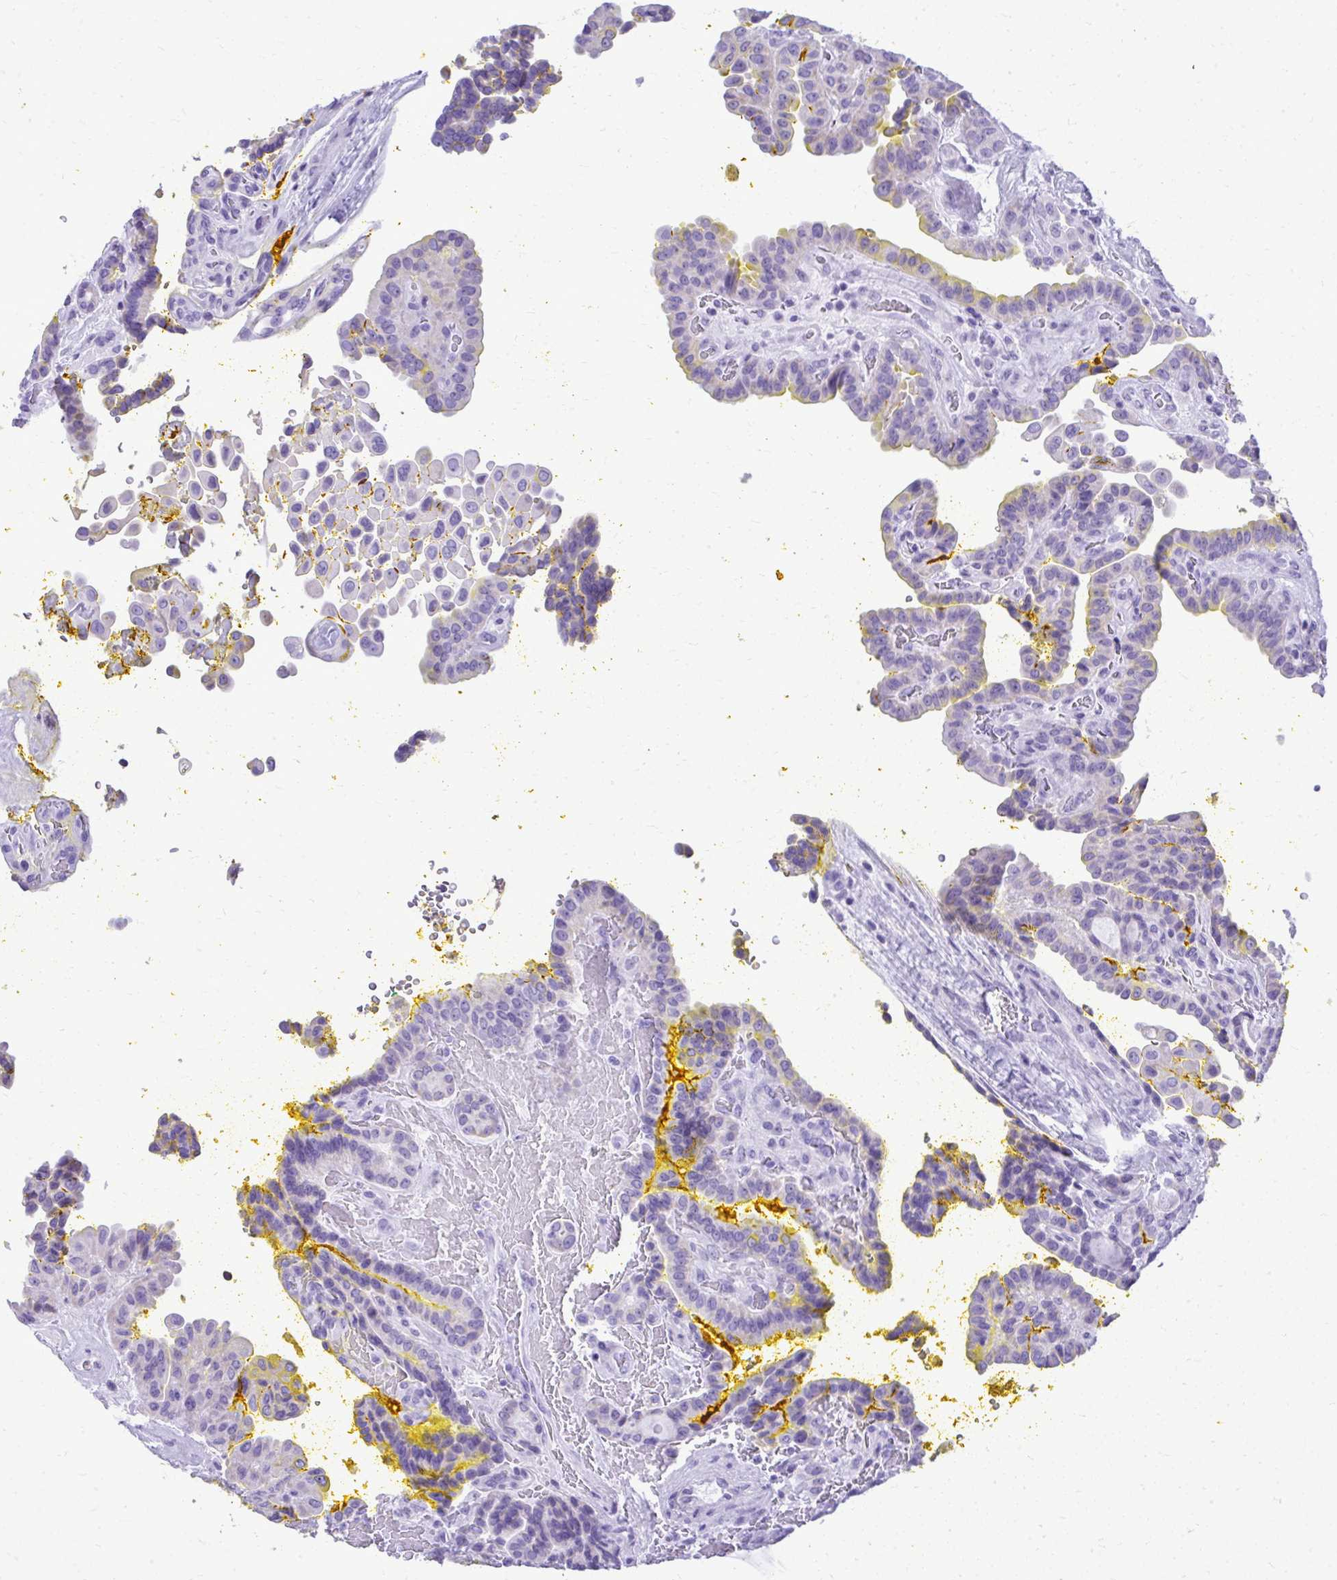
{"staining": {"intensity": "negative", "quantity": "none", "location": "none"}, "tissue": "thyroid cancer", "cell_type": "Tumor cells", "image_type": "cancer", "snomed": [{"axis": "morphology", "description": "Papillary adenocarcinoma, NOS"}, {"axis": "topography", "description": "Thyroid gland"}], "caption": "A photomicrograph of thyroid cancer stained for a protein demonstrates no brown staining in tumor cells.", "gene": "RALYL", "patient": {"sex": "male", "age": 87}}